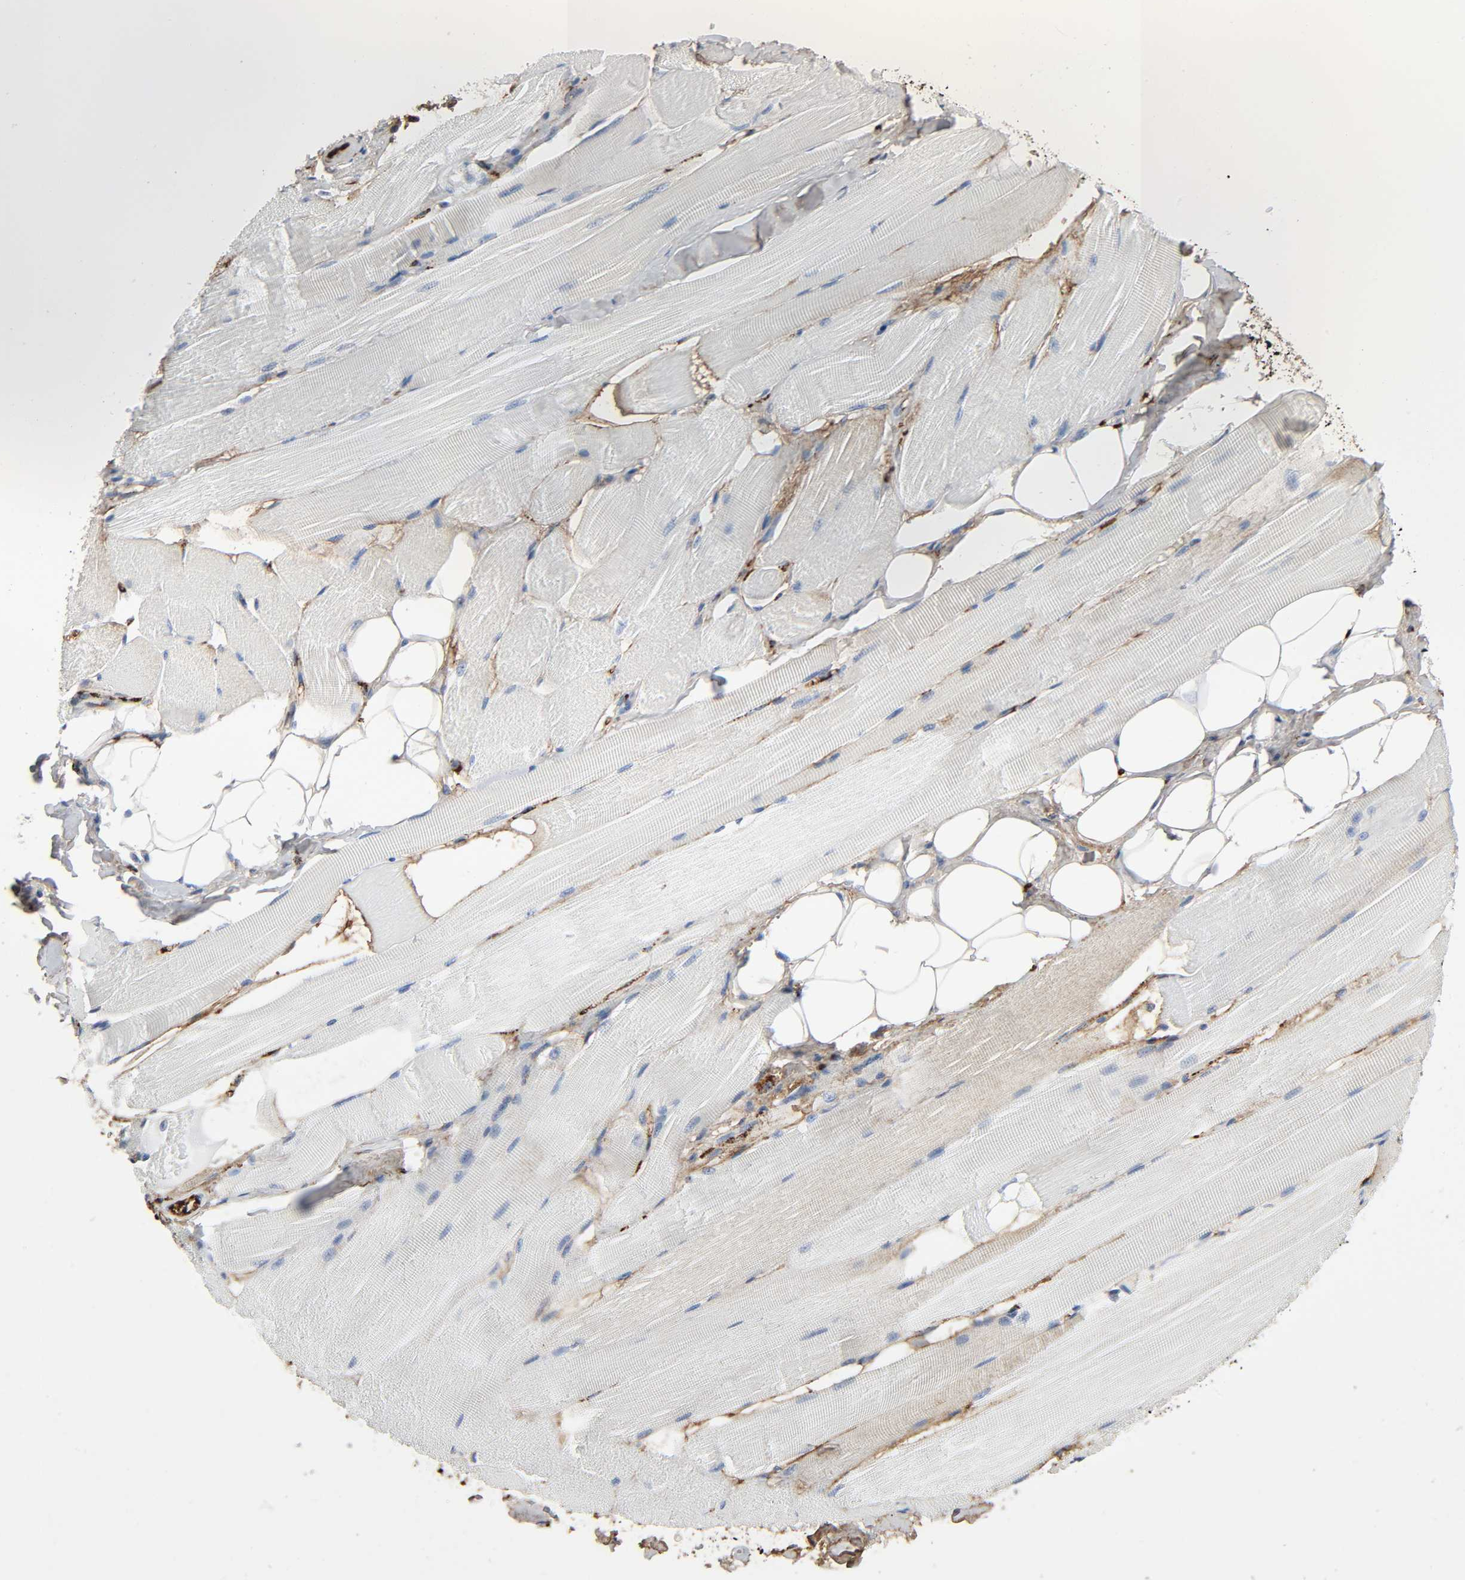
{"staining": {"intensity": "weak", "quantity": "<25%", "location": "cytoplasmic/membranous"}, "tissue": "skeletal muscle", "cell_type": "Myocytes", "image_type": "normal", "snomed": [{"axis": "morphology", "description": "Normal tissue, NOS"}, {"axis": "topography", "description": "Skeletal muscle"}, {"axis": "topography", "description": "Peripheral nerve tissue"}], "caption": "This image is of unremarkable skeletal muscle stained with immunohistochemistry (IHC) to label a protein in brown with the nuclei are counter-stained blue. There is no positivity in myocytes. (DAB (3,3'-diaminobenzidine) immunohistochemistry visualized using brightfield microscopy, high magnification).", "gene": "C3", "patient": {"sex": "female", "age": 84}}